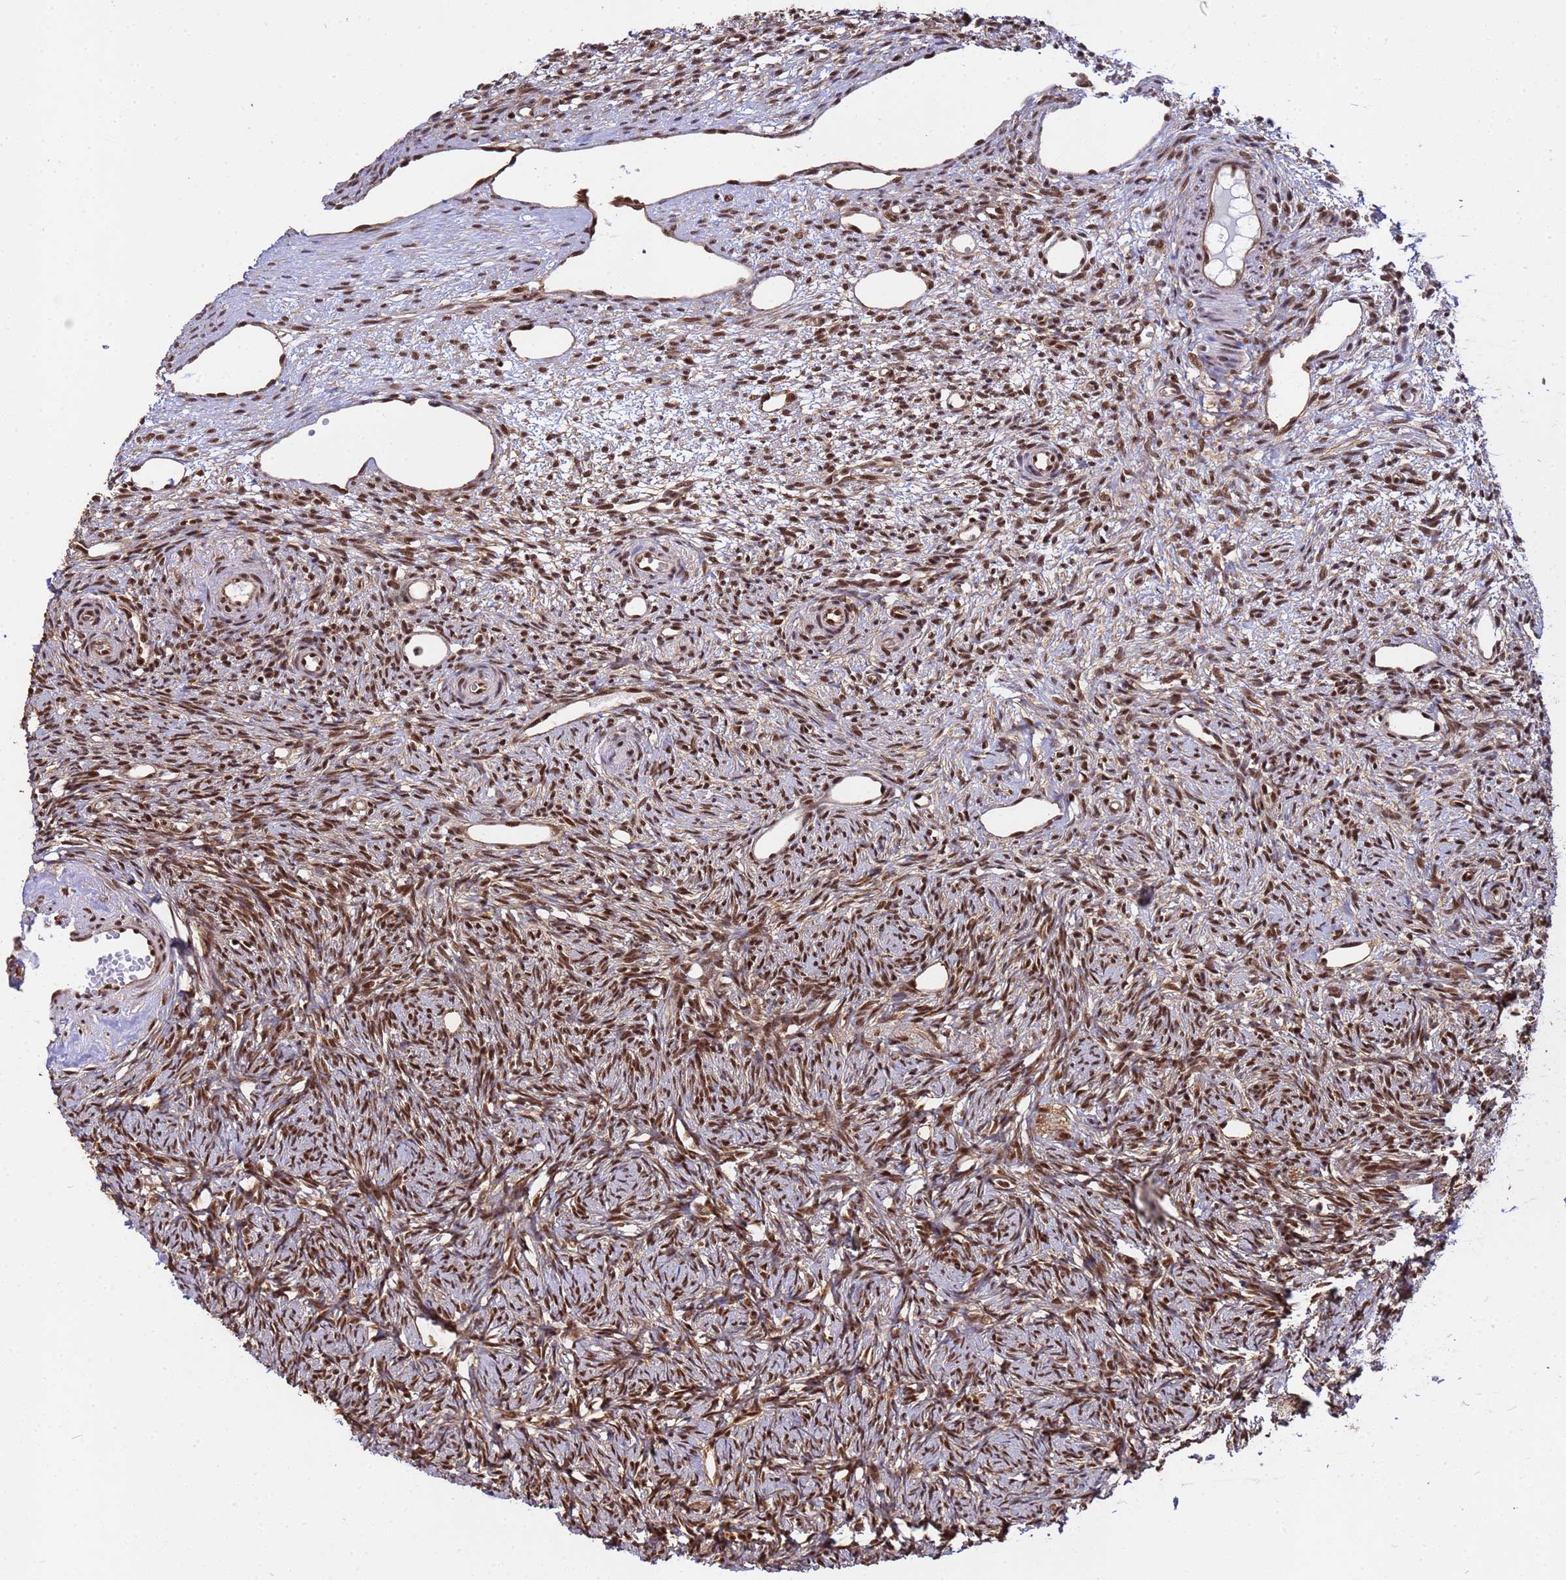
{"staining": {"intensity": "strong", "quantity": ">75%", "location": "cytoplasmic/membranous,nuclear"}, "tissue": "ovary", "cell_type": "Ovarian stroma cells", "image_type": "normal", "snomed": [{"axis": "morphology", "description": "Normal tissue, NOS"}, {"axis": "topography", "description": "Ovary"}], "caption": "Strong cytoplasmic/membranous,nuclear positivity for a protein is seen in about >75% of ovarian stroma cells of benign ovary using IHC.", "gene": "SYF2", "patient": {"sex": "female", "age": 51}}